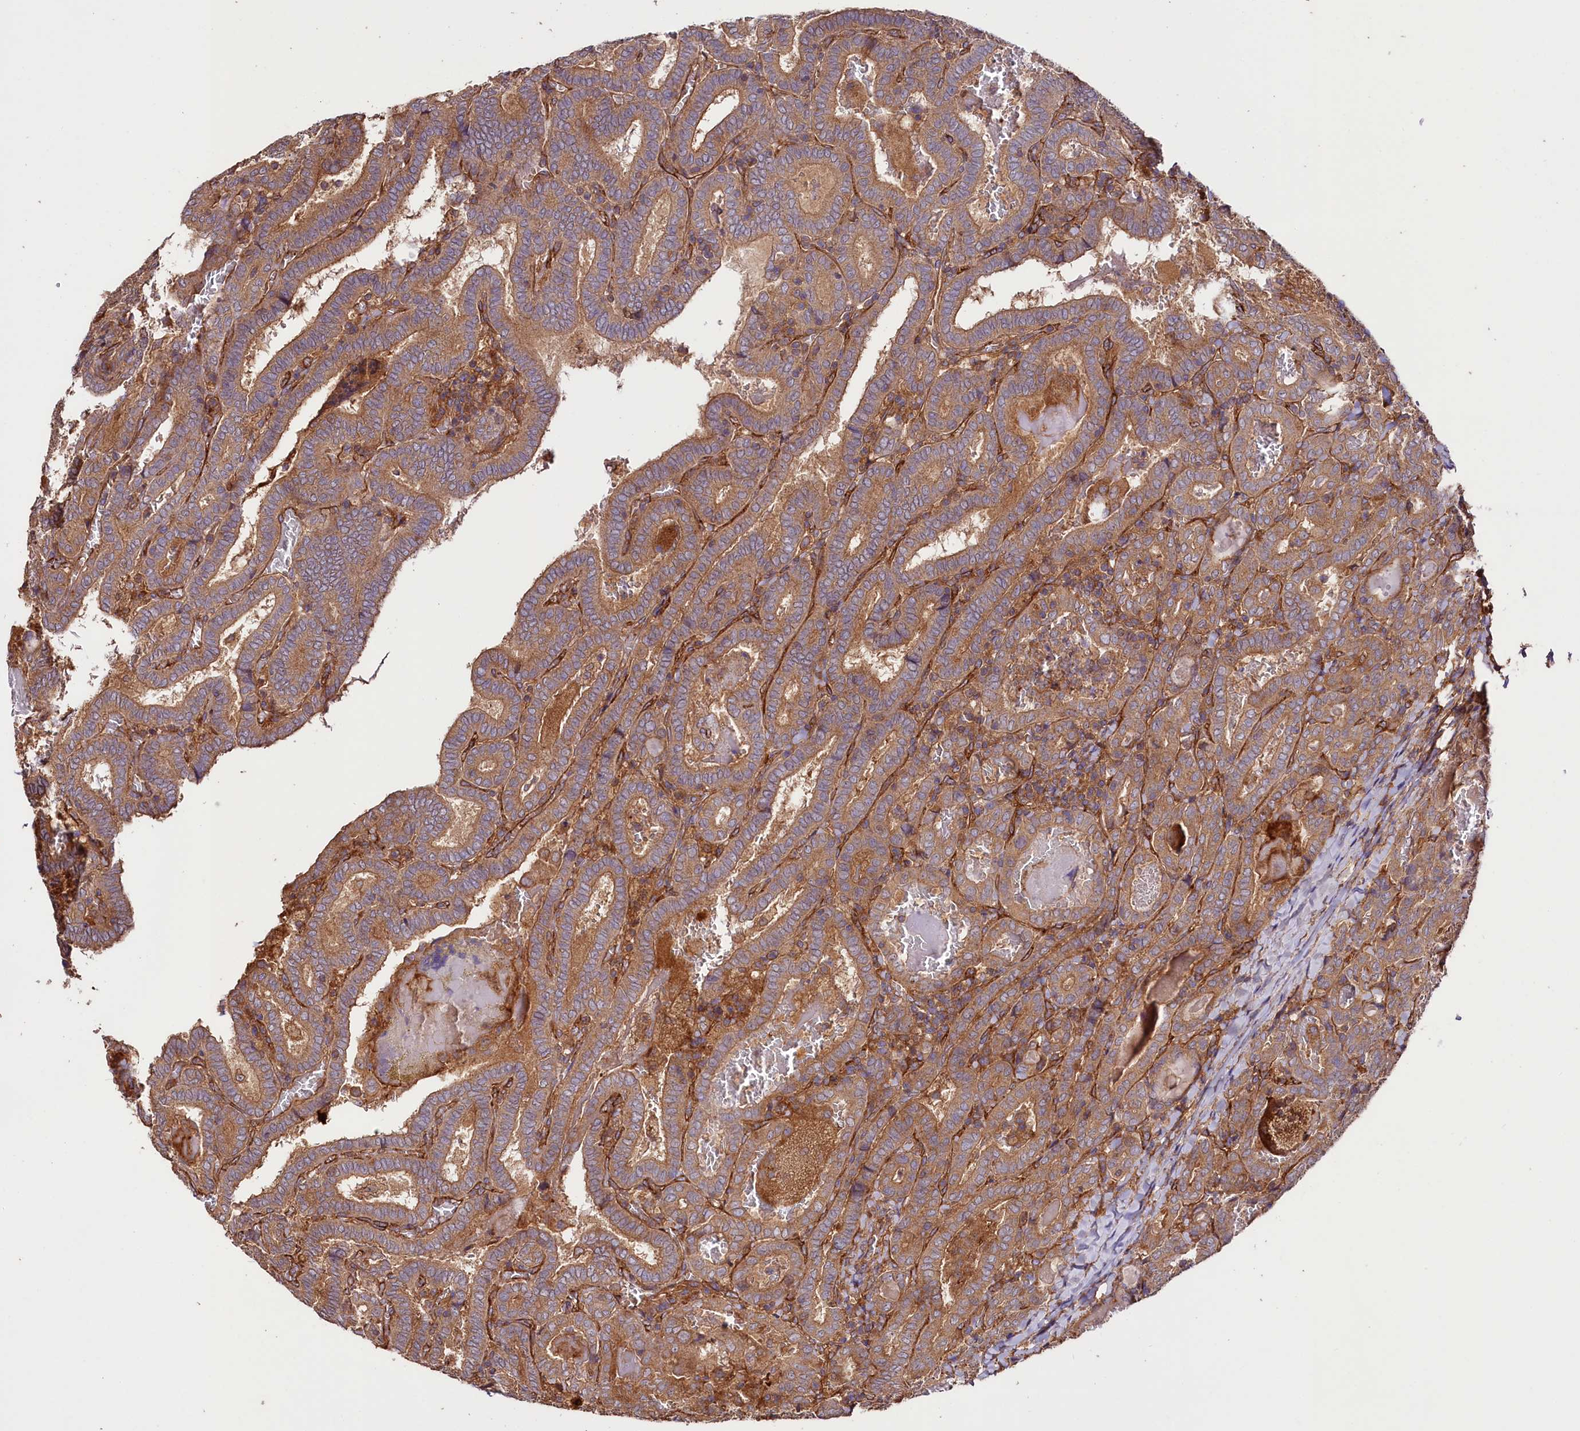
{"staining": {"intensity": "moderate", "quantity": ">75%", "location": "cytoplasmic/membranous"}, "tissue": "thyroid cancer", "cell_type": "Tumor cells", "image_type": "cancer", "snomed": [{"axis": "morphology", "description": "Papillary adenocarcinoma, NOS"}, {"axis": "topography", "description": "Thyroid gland"}], "caption": "An image of human thyroid cancer stained for a protein reveals moderate cytoplasmic/membranous brown staining in tumor cells. The protein of interest is shown in brown color, while the nuclei are stained blue.", "gene": "CEP295", "patient": {"sex": "female", "age": 72}}